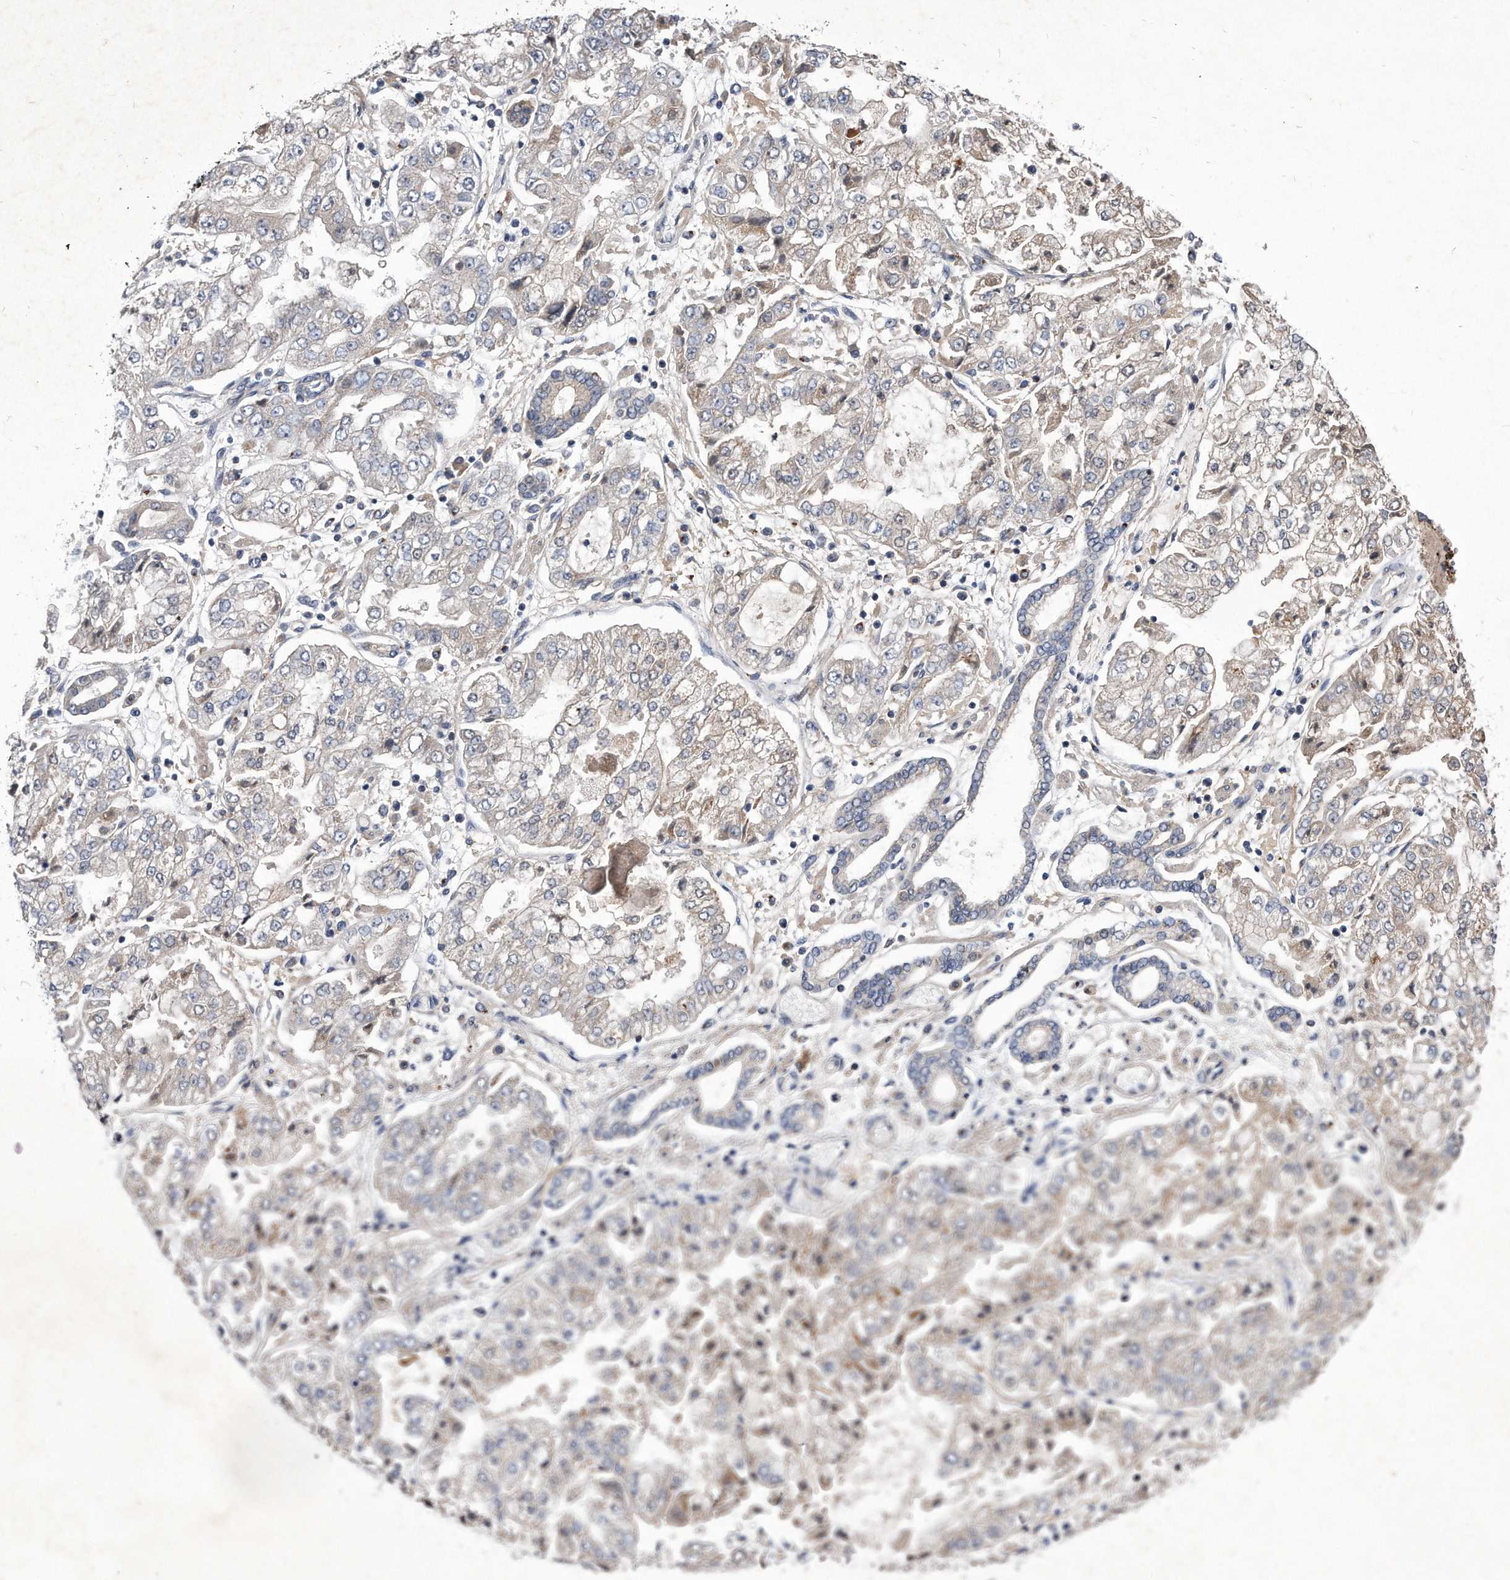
{"staining": {"intensity": "weak", "quantity": "<25%", "location": "cytoplasmic/membranous"}, "tissue": "stomach cancer", "cell_type": "Tumor cells", "image_type": "cancer", "snomed": [{"axis": "morphology", "description": "Adenocarcinoma, NOS"}, {"axis": "topography", "description": "Stomach"}], "caption": "Immunohistochemistry image of neoplastic tissue: adenocarcinoma (stomach) stained with DAB (3,3'-diaminobenzidine) exhibits no significant protein expression in tumor cells.", "gene": "MGAT4A", "patient": {"sex": "male", "age": 76}}